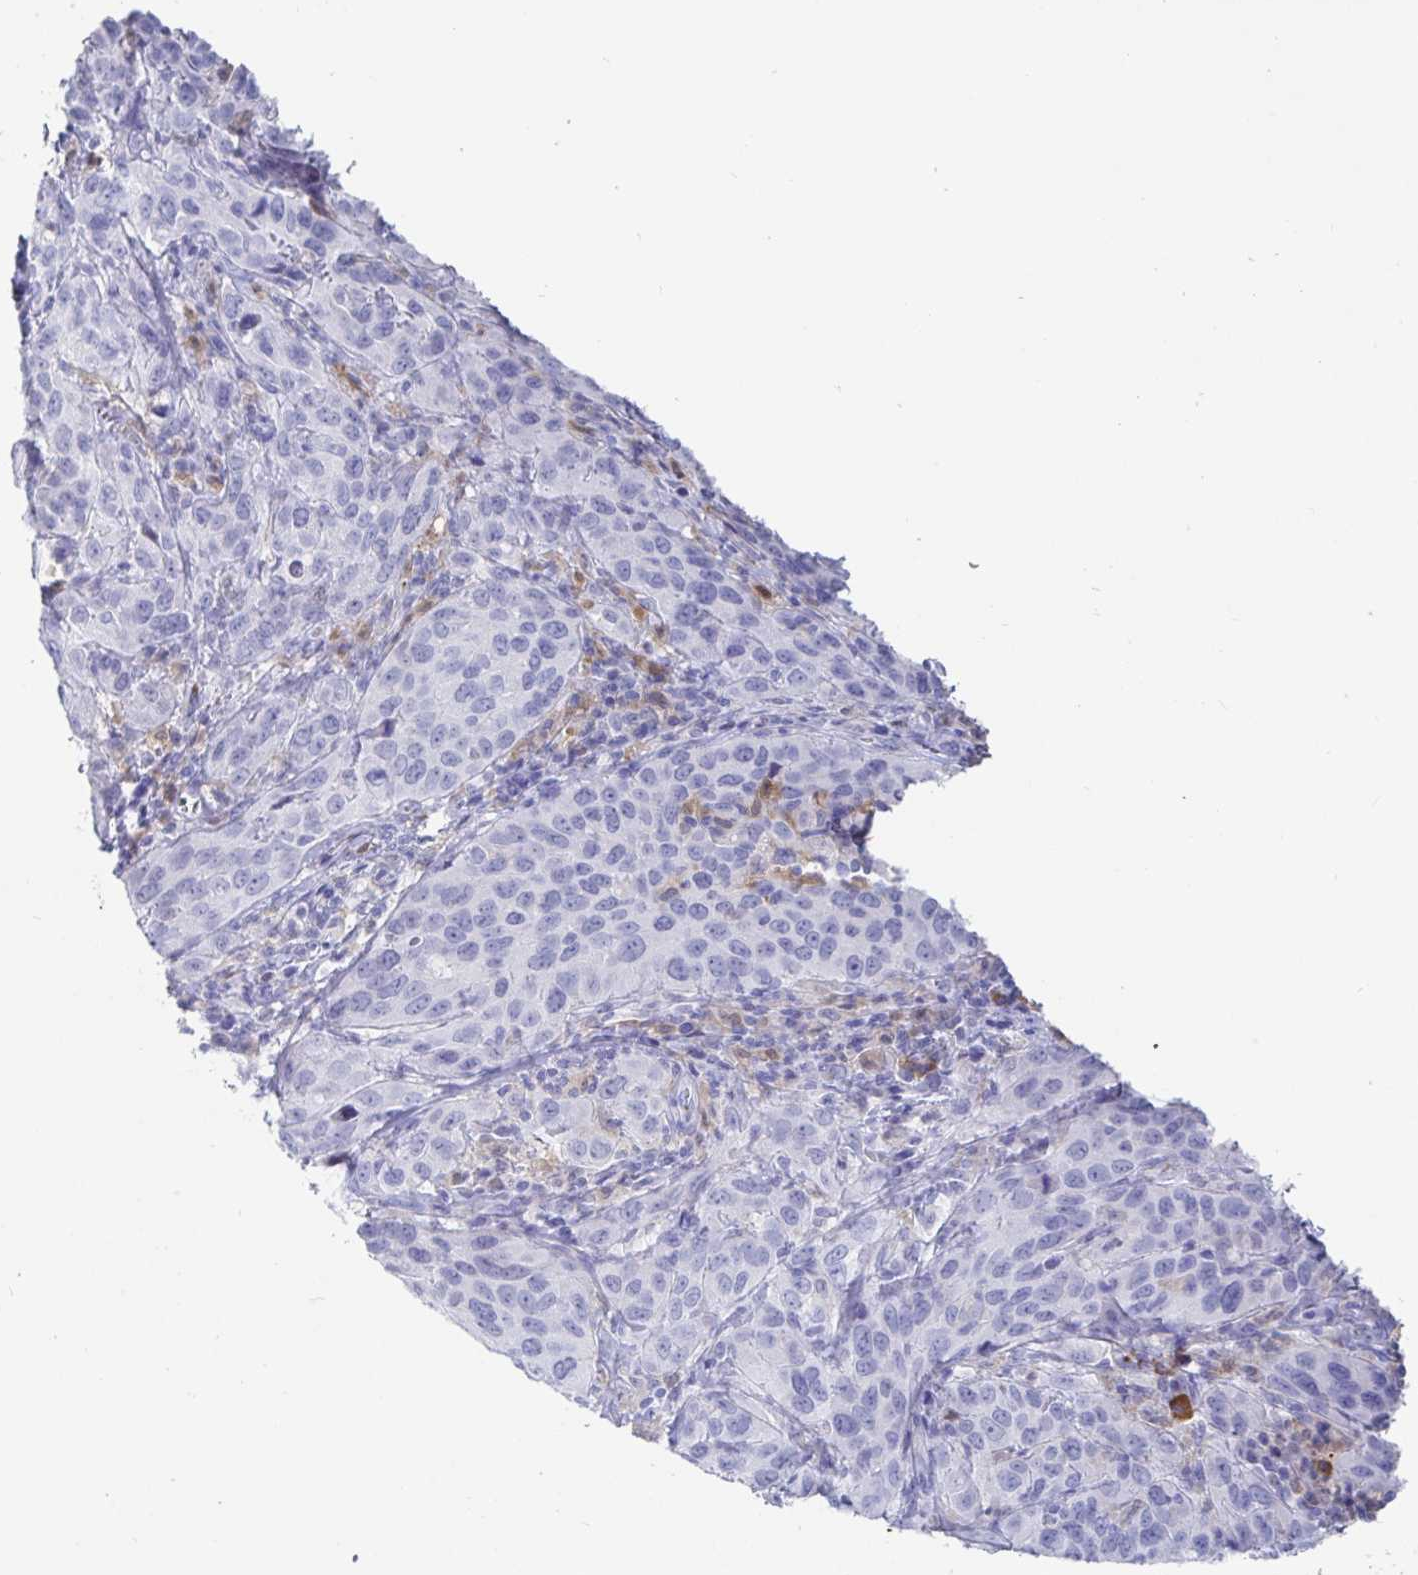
{"staining": {"intensity": "negative", "quantity": "none", "location": "none"}, "tissue": "cervical cancer", "cell_type": "Tumor cells", "image_type": "cancer", "snomed": [{"axis": "morphology", "description": "Squamous cell carcinoma, NOS"}, {"axis": "topography", "description": "Cervix"}], "caption": "This is an IHC histopathology image of cervical cancer. There is no positivity in tumor cells.", "gene": "OR2A4", "patient": {"sex": "female", "age": 51}}